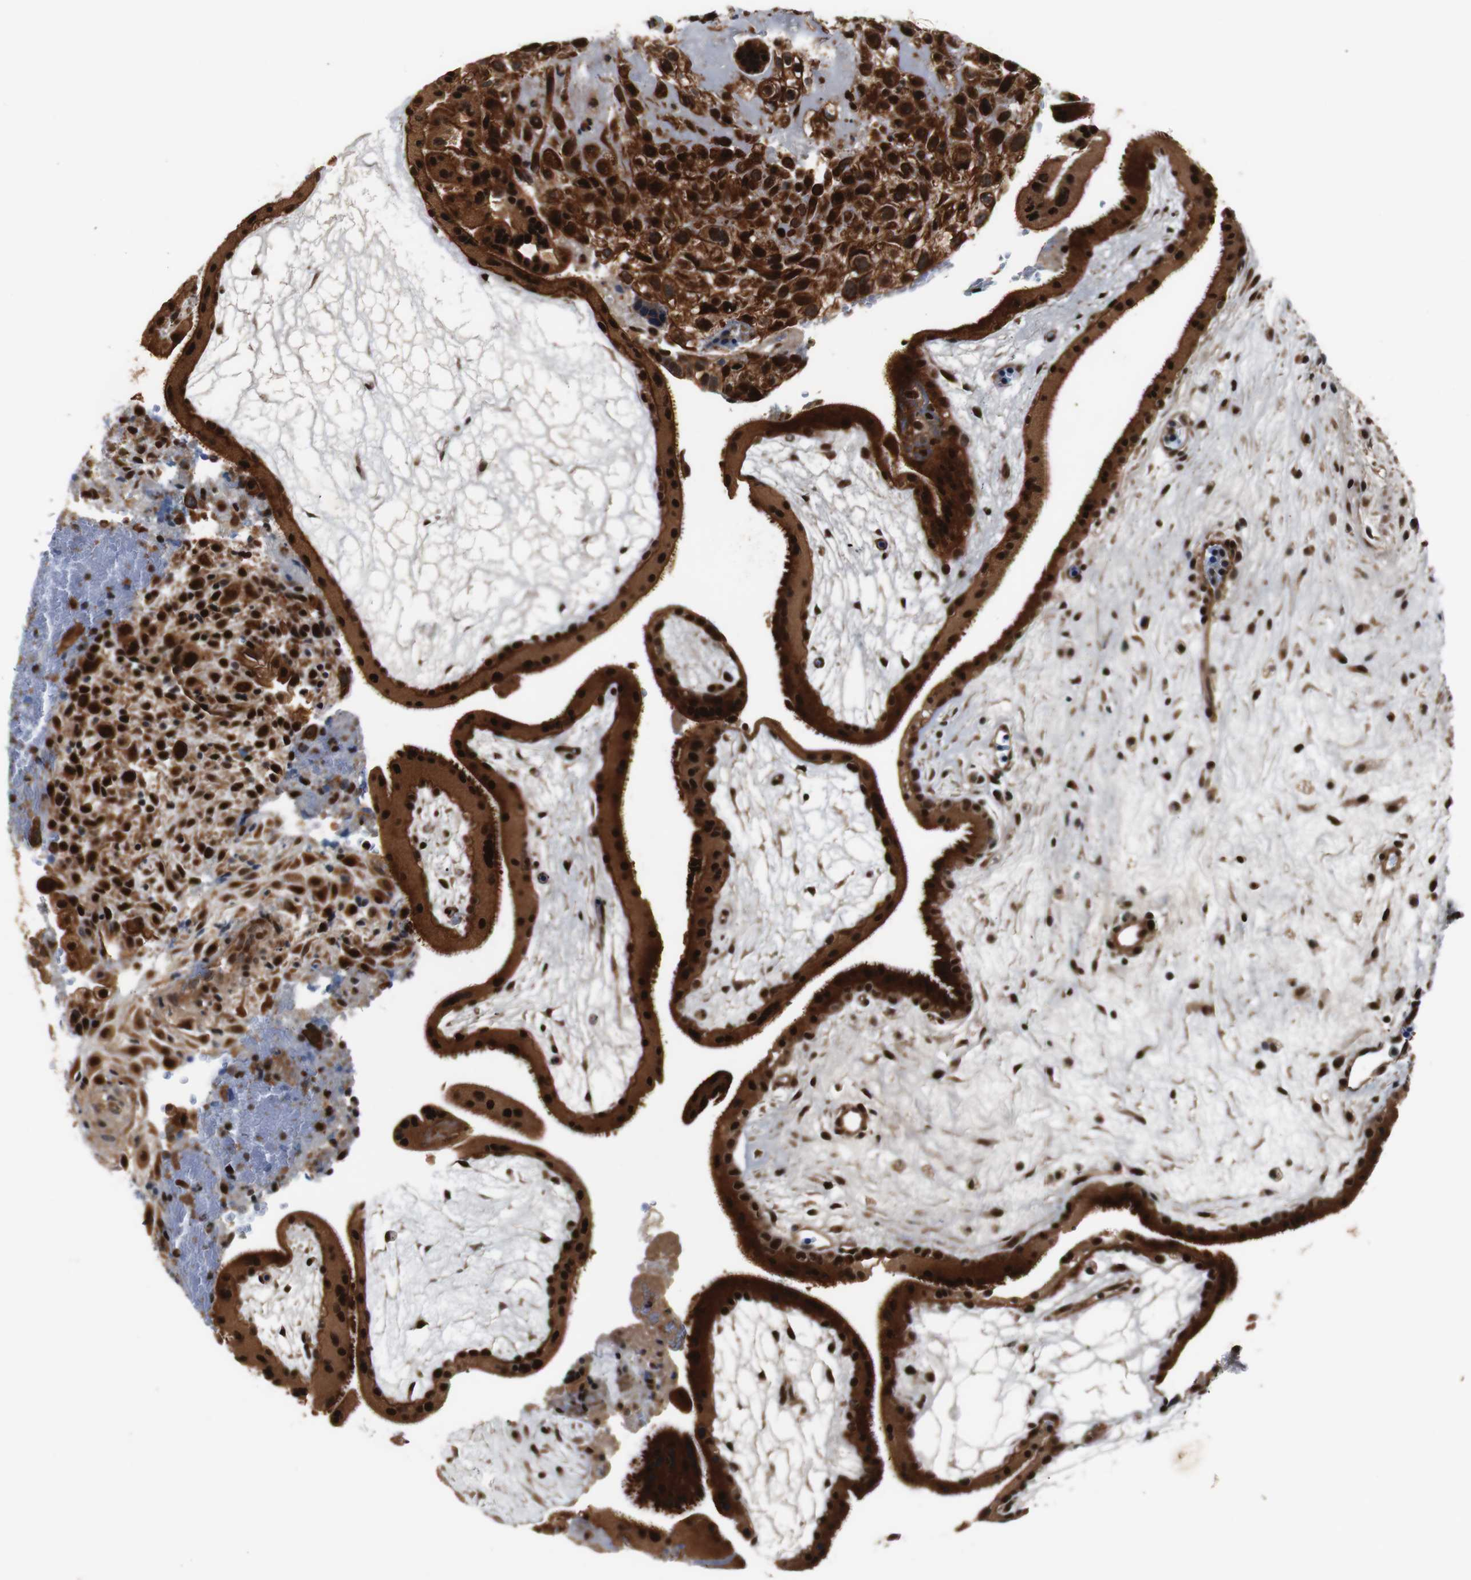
{"staining": {"intensity": "strong", "quantity": ">75%", "location": "cytoplasmic/membranous,nuclear"}, "tissue": "placenta", "cell_type": "Decidual cells", "image_type": "normal", "snomed": [{"axis": "morphology", "description": "Normal tissue, NOS"}, {"axis": "topography", "description": "Placenta"}], "caption": "Immunohistochemistry staining of unremarkable placenta, which reveals high levels of strong cytoplasmic/membranous,nuclear expression in about >75% of decidual cells indicating strong cytoplasmic/membranous,nuclear protein expression. The staining was performed using DAB (brown) for protein detection and nuclei were counterstained in hematoxylin (blue).", "gene": "LRP4", "patient": {"sex": "female", "age": 19}}